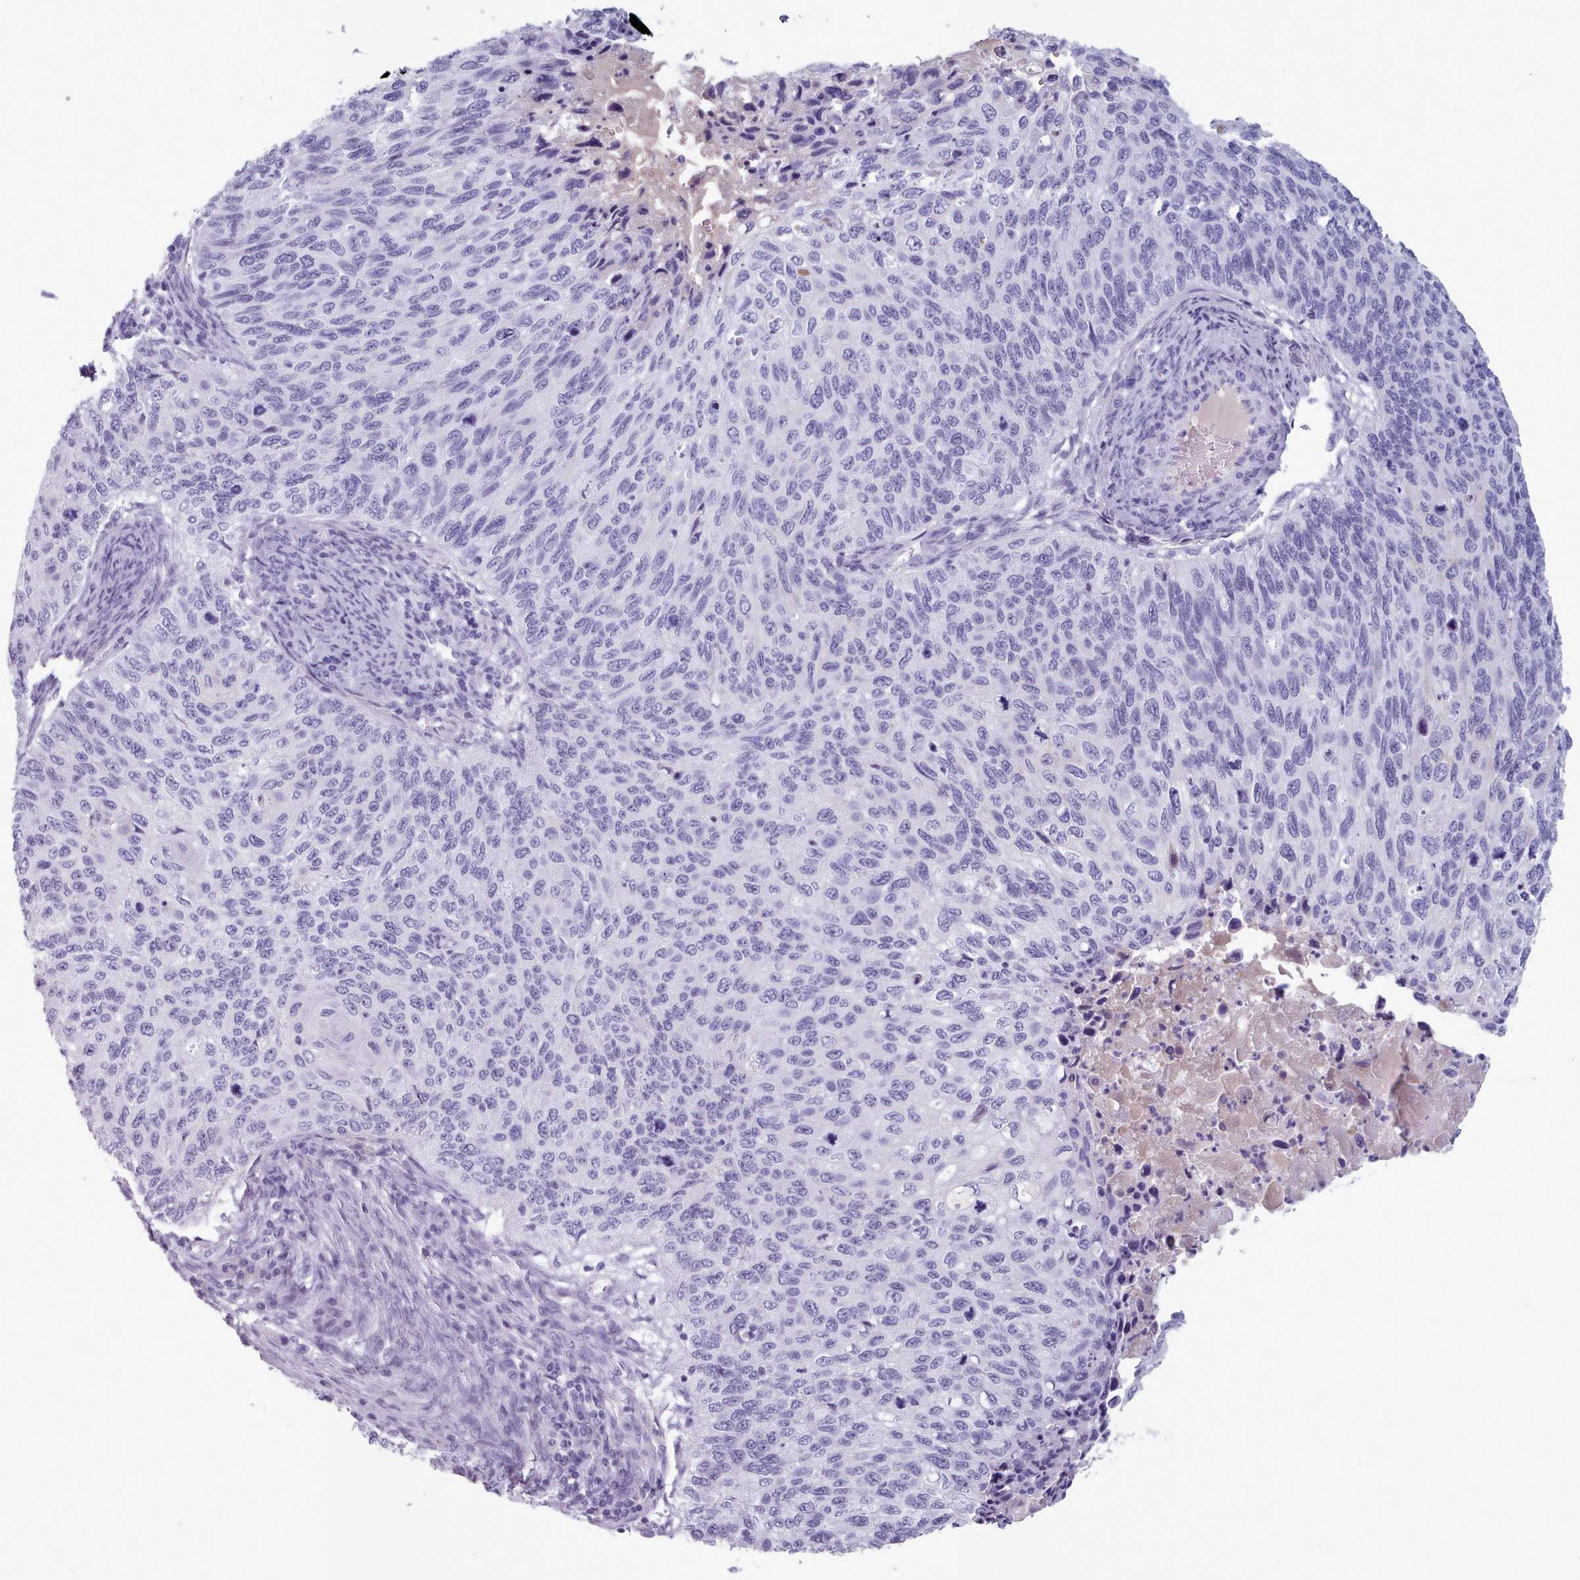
{"staining": {"intensity": "negative", "quantity": "none", "location": "none"}, "tissue": "cervical cancer", "cell_type": "Tumor cells", "image_type": "cancer", "snomed": [{"axis": "morphology", "description": "Squamous cell carcinoma, NOS"}, {"axis": "topography", "description": "Cervix"}], "caption": "A histopathology image of human squamous cell carcinoma (cervical) is negative for staining in tumor cells.", "gene": "ZNF43", "patient": {"sex": "female", "age": 70}}